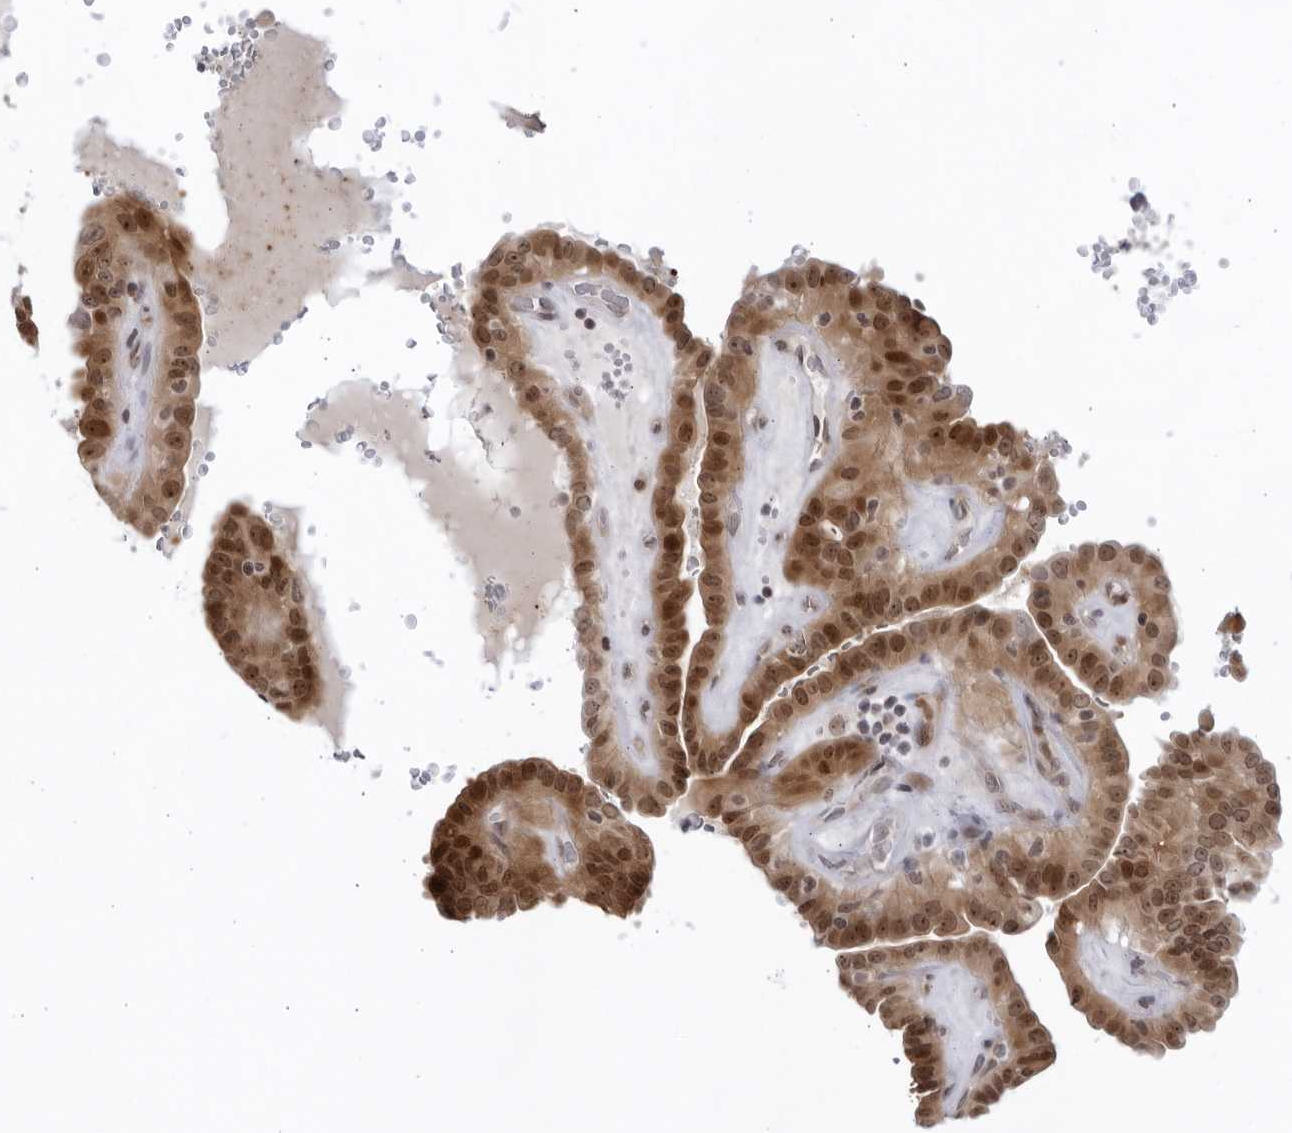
{"staining": {"intensity": "strong", "quantity": ">75%", "location": "cytoplasmic/membranous,nuclear"}, "tissue": "thyroid cancer", "cell_type": "Tumor cells", "image_type": "cancer", "snomed": [{"axis": "morphology", "description": "Papillary adenocarcinoma, NOS"}, {"axis": "topography", "description": "Thyroid gland"}], "caption": "Immunohistochemical staining of thyroid cancer shows high levels of strong cytoplasmic/membranous and nuclear expression in about >75% of tumor cells.", "gene": "ITGB3BP", "patient": {"sex": "male", "age": 77}}